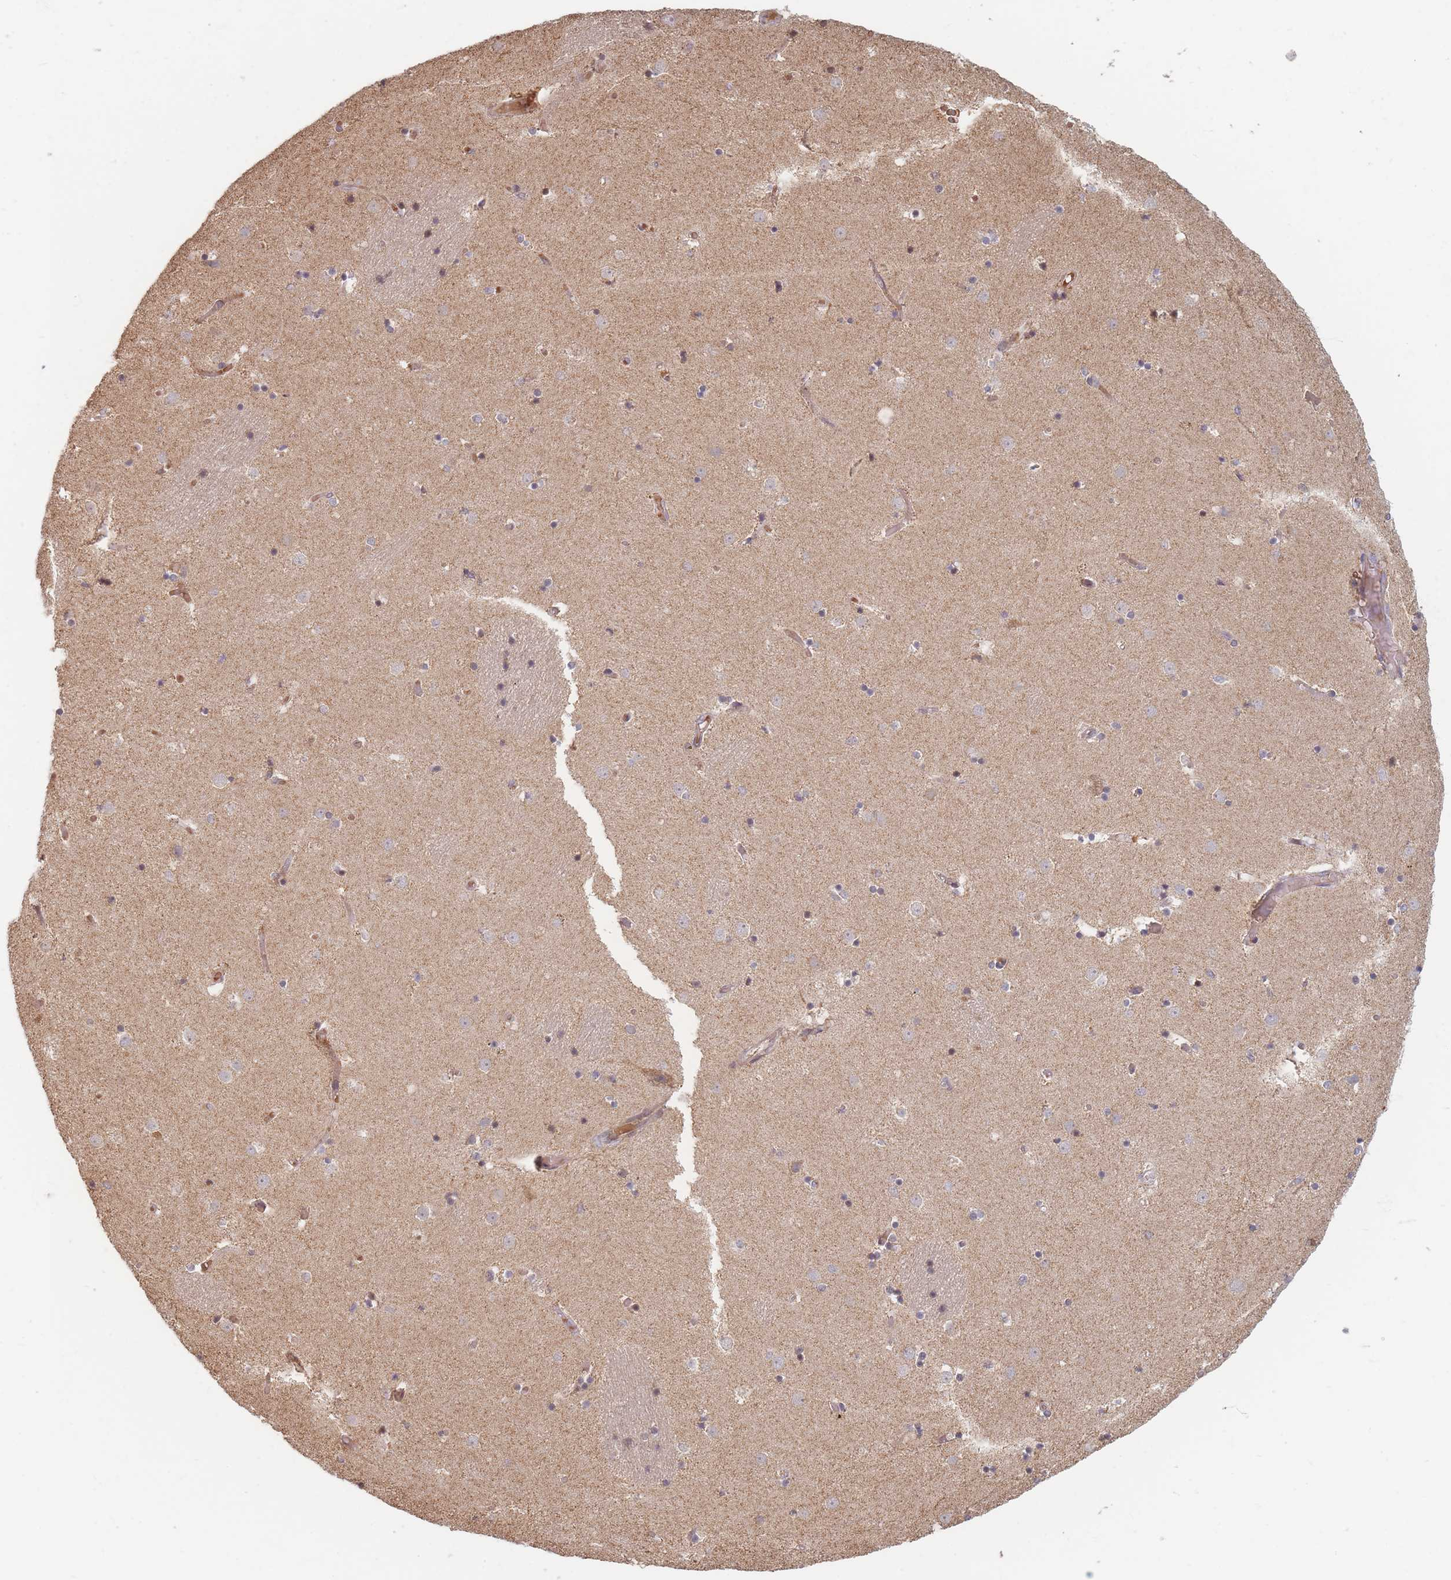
{"staining": {"intensity": "weak", "quantity": "<25%", "location": "cytoplasmic/membranous"}, "tissue": "caudate", "cell_type": "Glial cells", "image_type": "normal", "snomed": [{"axis": "morphology", "description": "Normal tissue, NOS"}, {"axis": "topography", "description": "Lateral ventricle wall"}], "caption": "DAB (3,3'-diaminobenzidine) immunohistochemical staining of unremarkable caudate demonstrates no significant positivity in glial cells.", "gene": "OR2M4", "patient": {"sex": "female", "age": 52}}